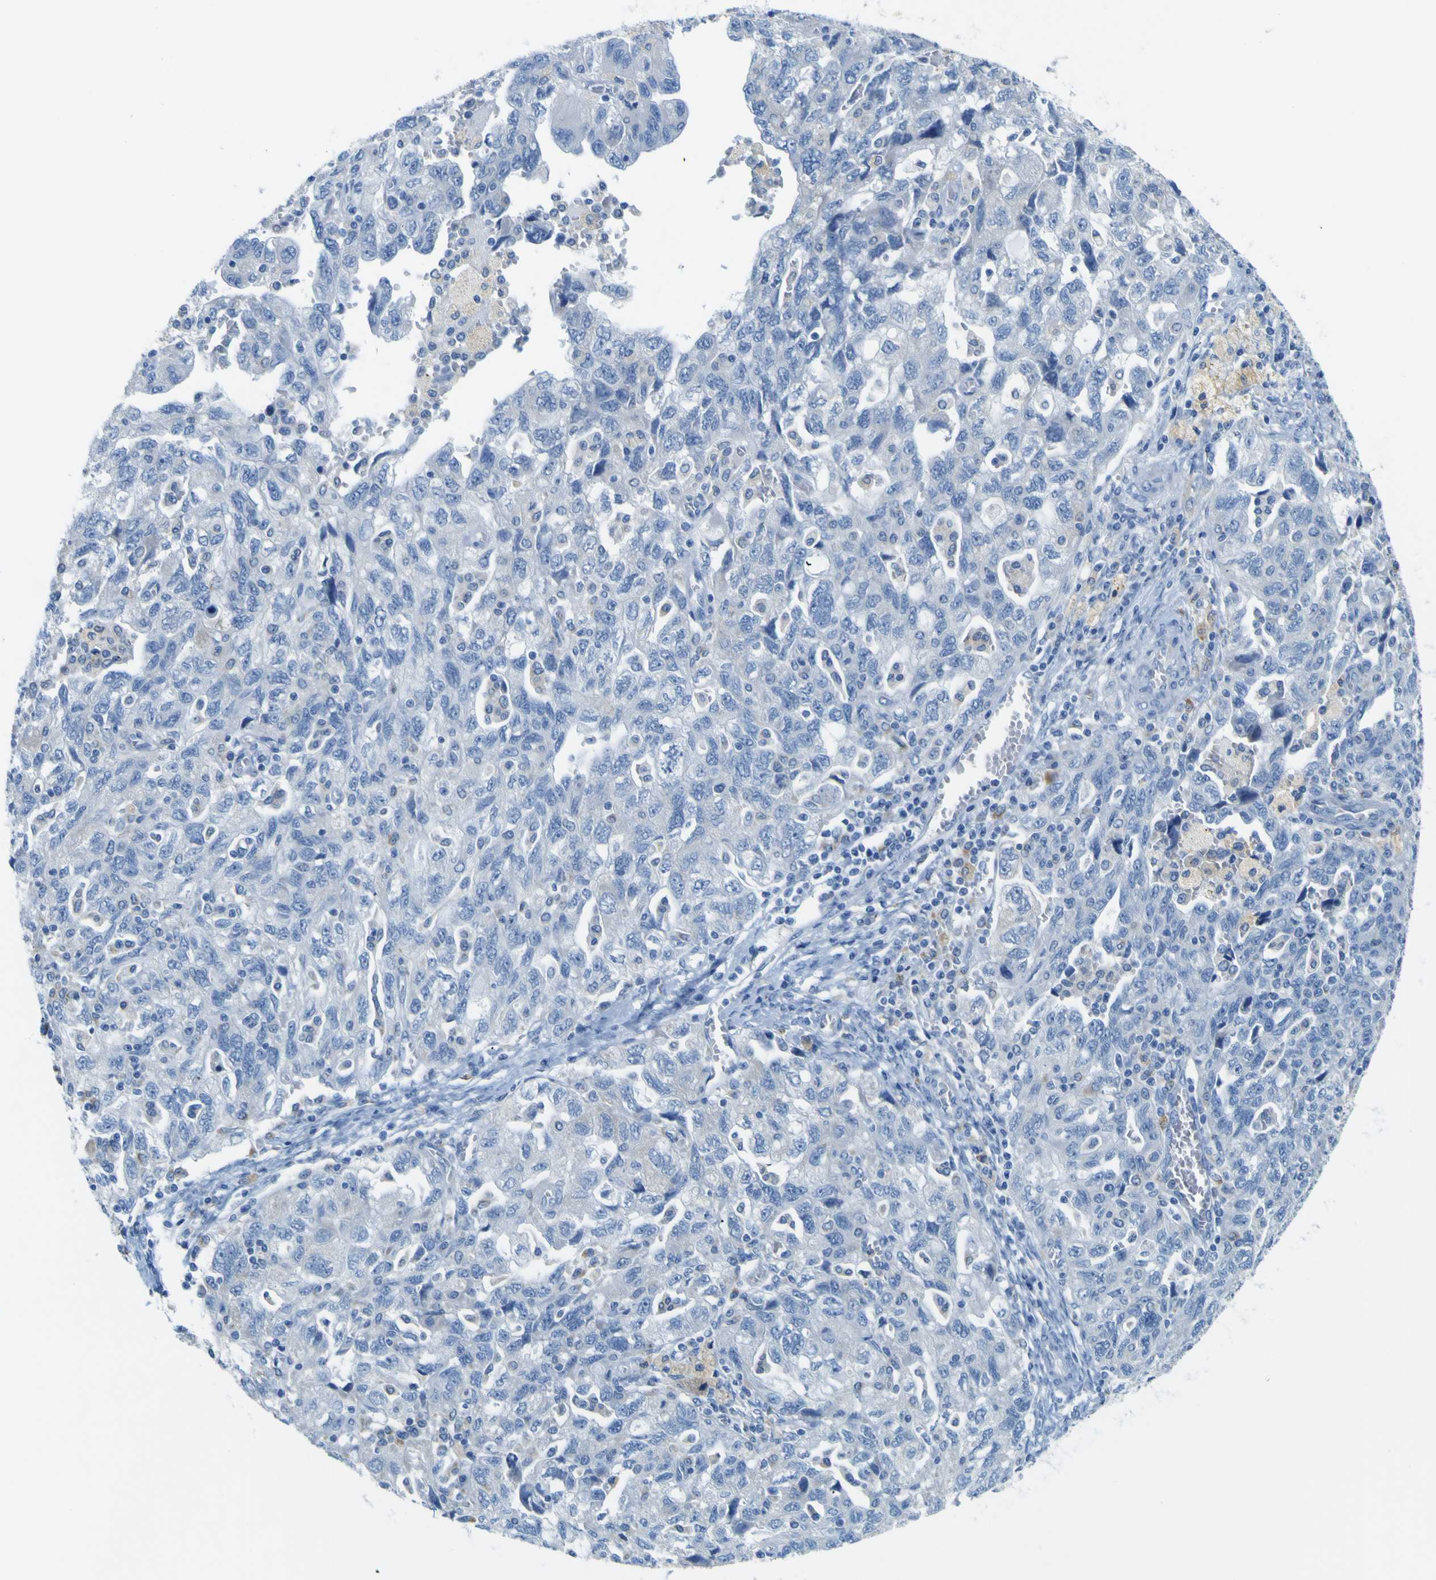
{"staining": {"intensity": "negative", "quantity": "none", "location": "none"}, "tissue": "ovarian cancer", "cell_type": "Tumor cells", "image_type": "cancer", "snomed": [{"axis": "morphology", "description": "Carcinoma, NOS"}, {"axis": "morphology", "description": "Cystadenocarcinoma, serous, NOS"}, {"axis": "topography", "description": "Ovary"}], "caption": "Tumor cells are negative for brown protein staining in serous cystadenocarcinoma (ovarian).", "gene": "ACSL1", "patient": {"sex": "female", "age": 69}}